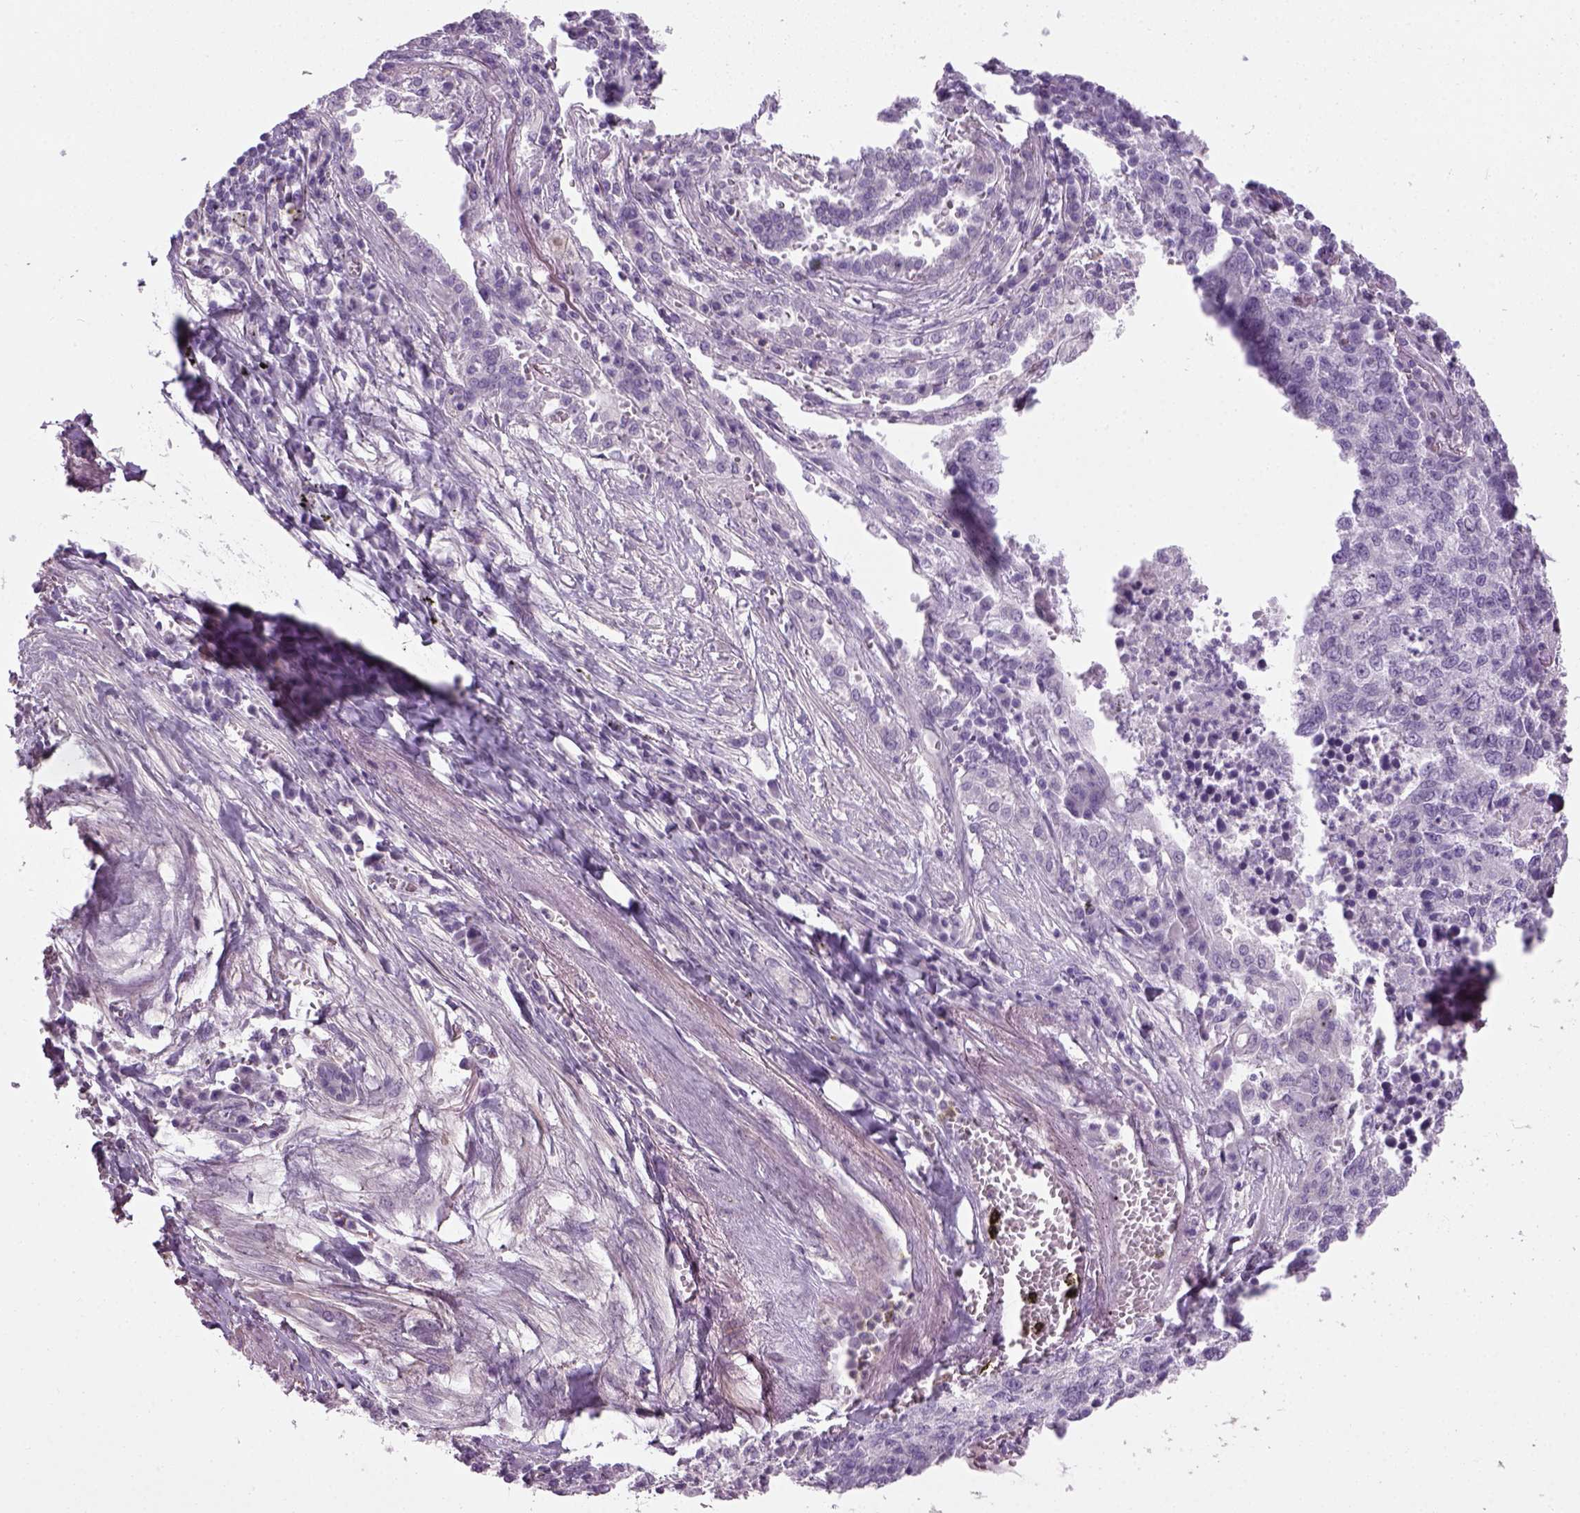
{"staining": {"intensity": "negative", "quantity": "none", "location": "none"}, "tissue": "lung cancer", "cell_type": "Tumor cells", "image_type": "cancer", "snomed": [{"axis": "morphology", "description": "Adenocarcinoma, NOS"}, {"axis": "topography", "description": "Lung"}], "caption": "Tumor cells are negative for protein expression in human lung cancer.", "gene": "ELOVL3", "patient": {"sex": "male", "age": 57}}